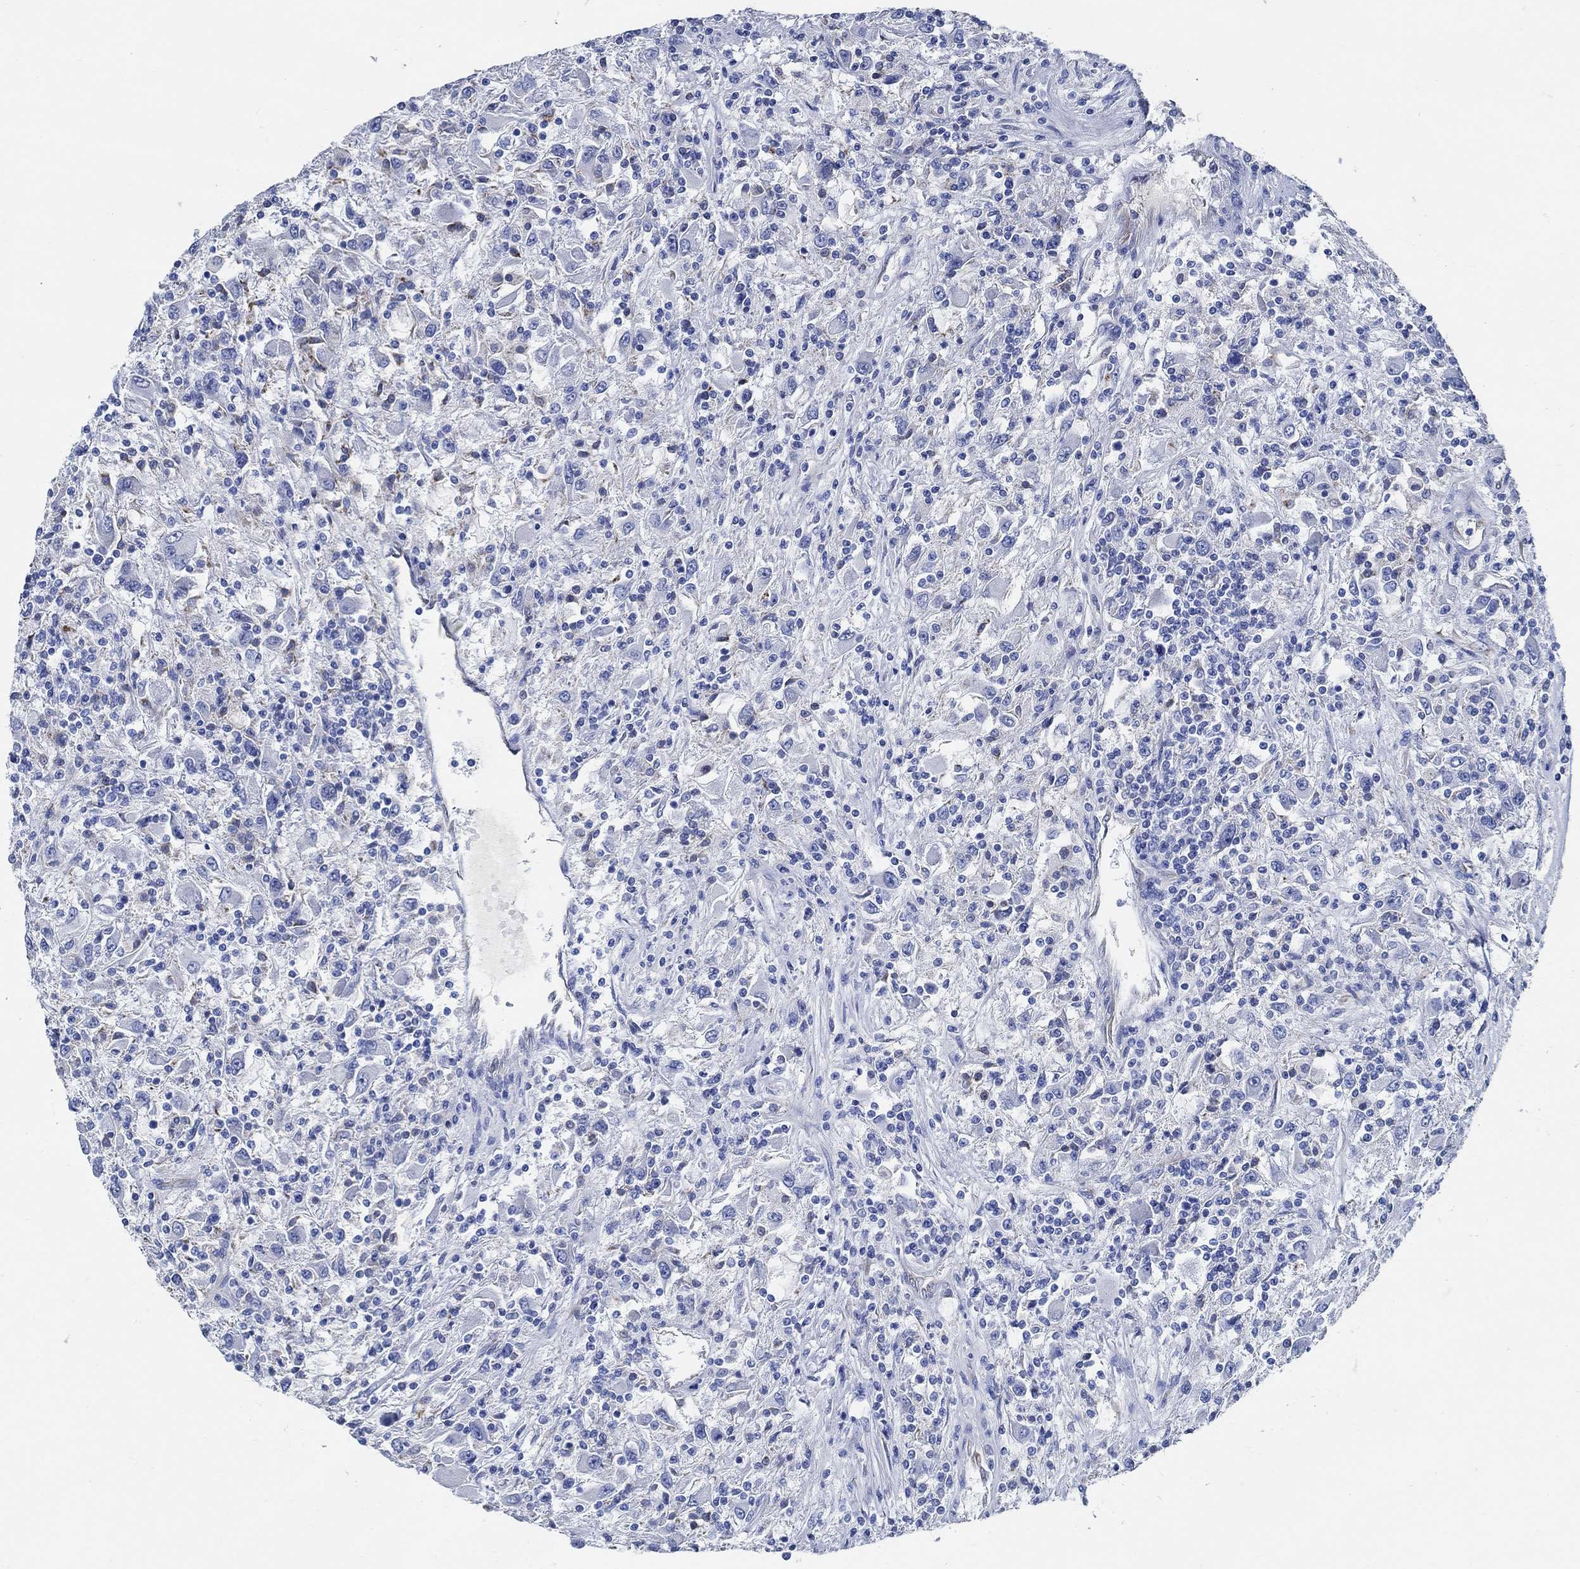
{"staining": {"intensity": "negative", "quantity": "none", "location": "none"}, "tissue": "renal cancer", "cell_type": "Tumor cells", "image_type": "cancer", "snomed": [{"axis": "morphology", "description": "Adenocarcinoma, NOS"}, {"axis": "topography", "description": "Kidney"}], "caption": "This is a photomicrograph of IHC staining of renal adenocarcinoma, which shows no expression in tumor cells. (DAB immunohistochemistry, high magnification).", "gene": "HECW2", "patient": {"sex": "female", "age": 67}}